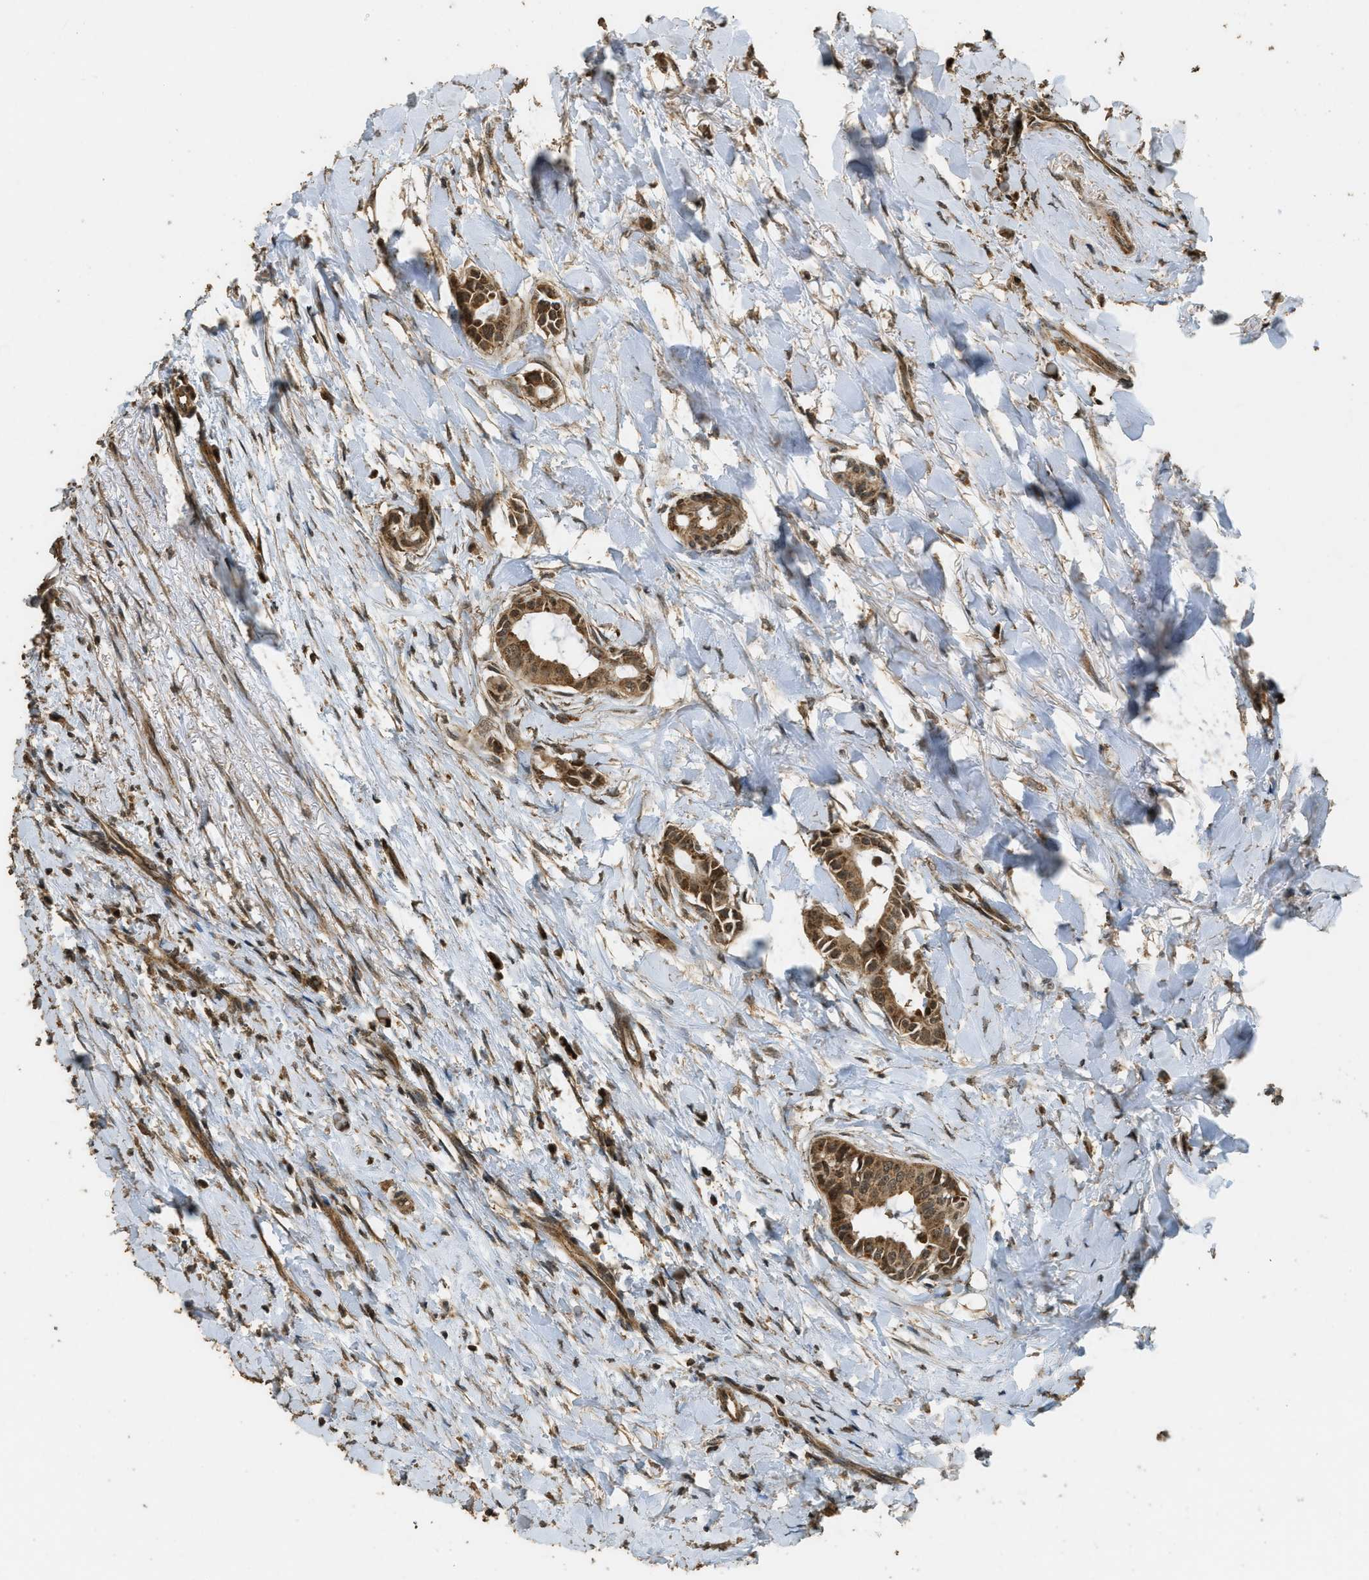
{"staining": {"intensity": "moderate", "quantity": ">75%", "location": "cytoplasmic/membranous,nuclear"}, "tissue": "head and neck cancer", "cell_type": "Tumor cells", "image_type": "cancer", "snomed": [{"axis": "morphology", "description": "Adenocarcinoma, NOS"}, {"axis": "topography", "description": "Salivary gland"}, {"axis": "topography", "description": "Head-Neck"}], "caption": "Protein expression analysis of human head and neck cancer (adenocarcinoma) reveals moderate cytoplasmic/membranous and nuclear positivity in about >75% of tumor cells.", "gene": "CTPS1", "patient": {"sex": "female", "age": 59}}